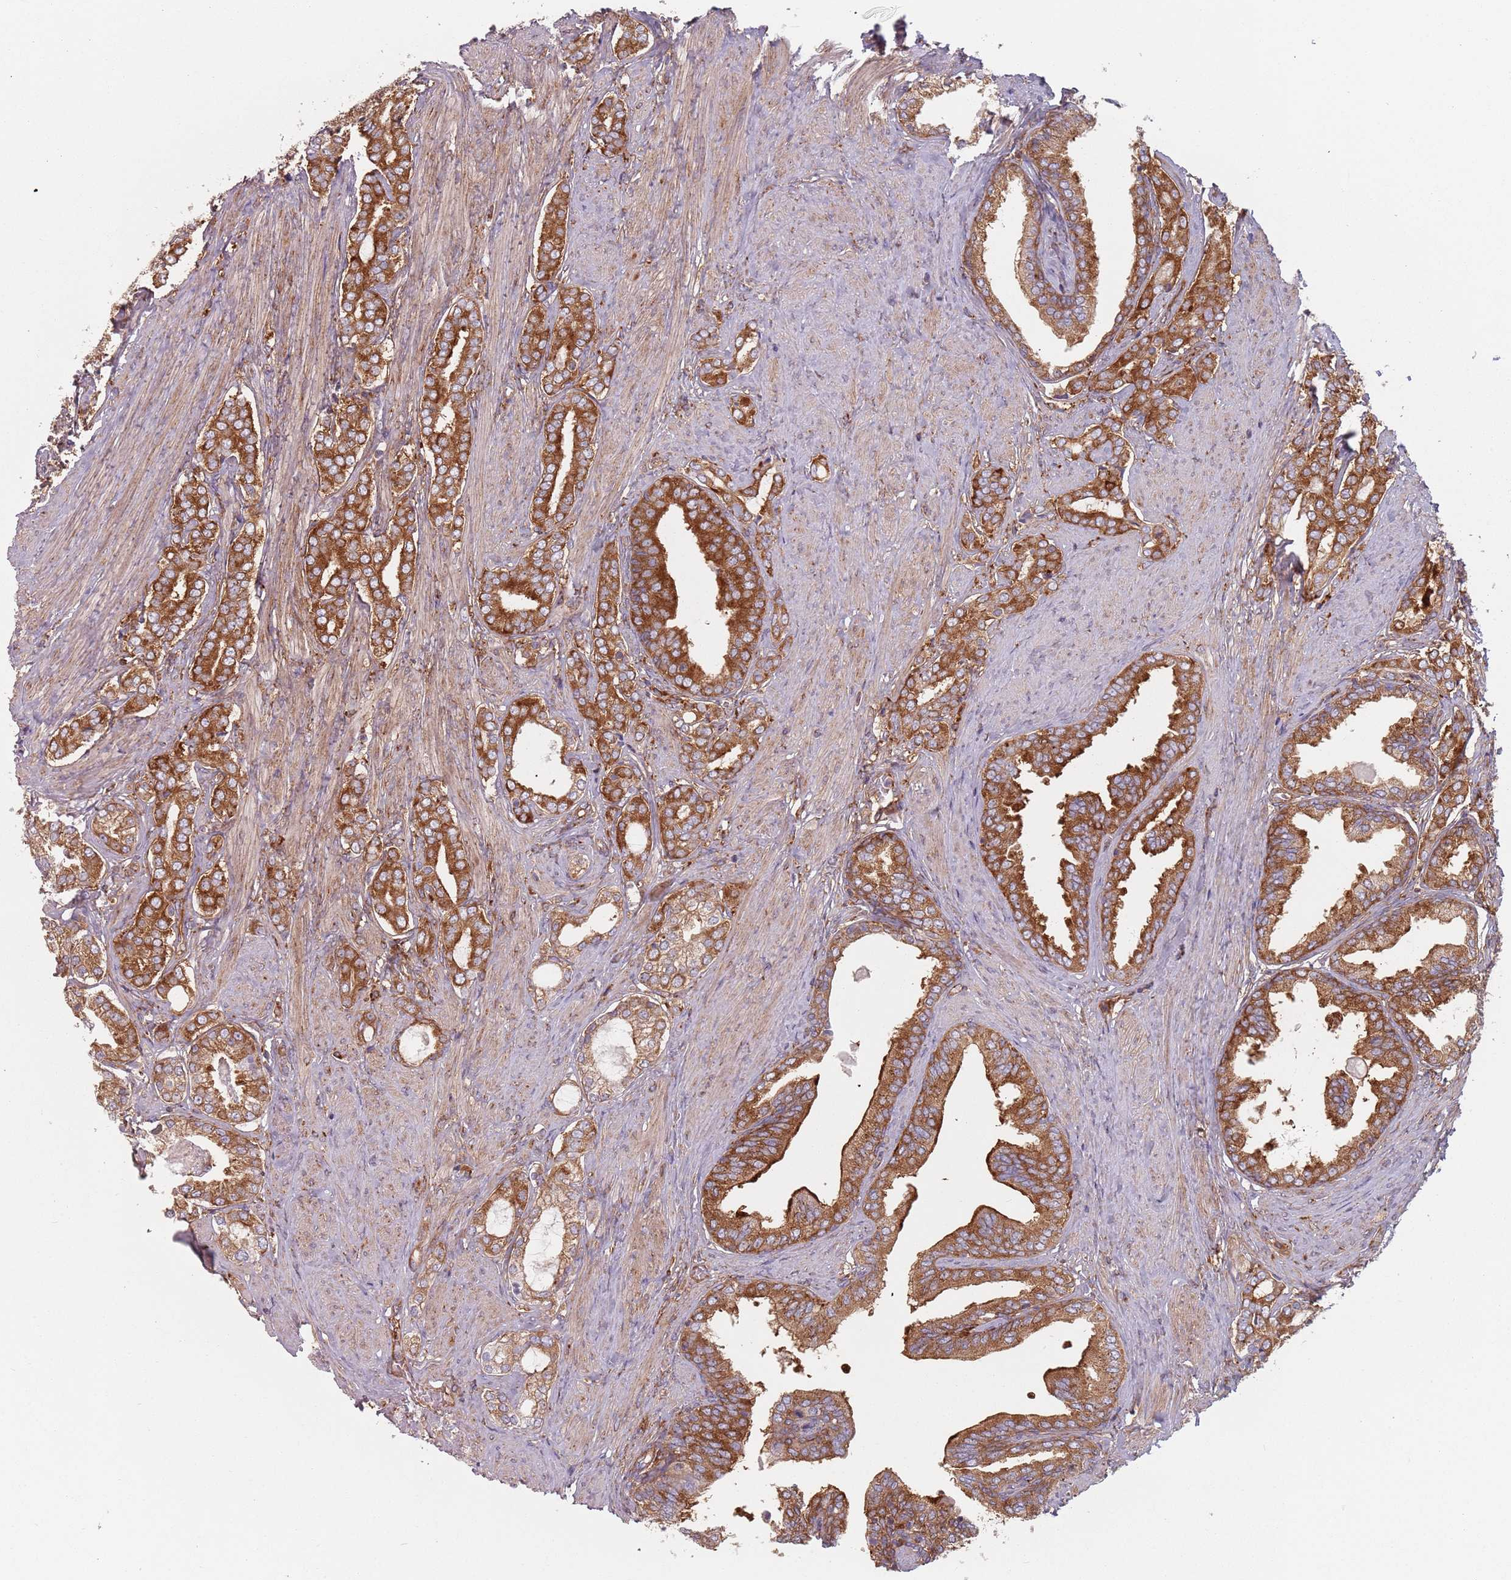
{"staining": {"intensity": "strong", "quantity": ">75%", "location": "cytoplasmic/membranous"}, "tissue": "prostate cancer", "cell_type": "Tumor cells", "image_type": "cancer", "snomed": [{"axis": "morphology", "description": "Adenocarcinoma, High grade"}, {"axis": "topography", "description": "Prostate"}], "caption": "This is an image of immunohistochemistry staining of prostate adenocarcinoma (high-grade), which shows strong expression in the cytoplasmic/membranous of tumor cells.", "gene": "TPD52L2", "patient": {"sex": "male", "age": 71}}